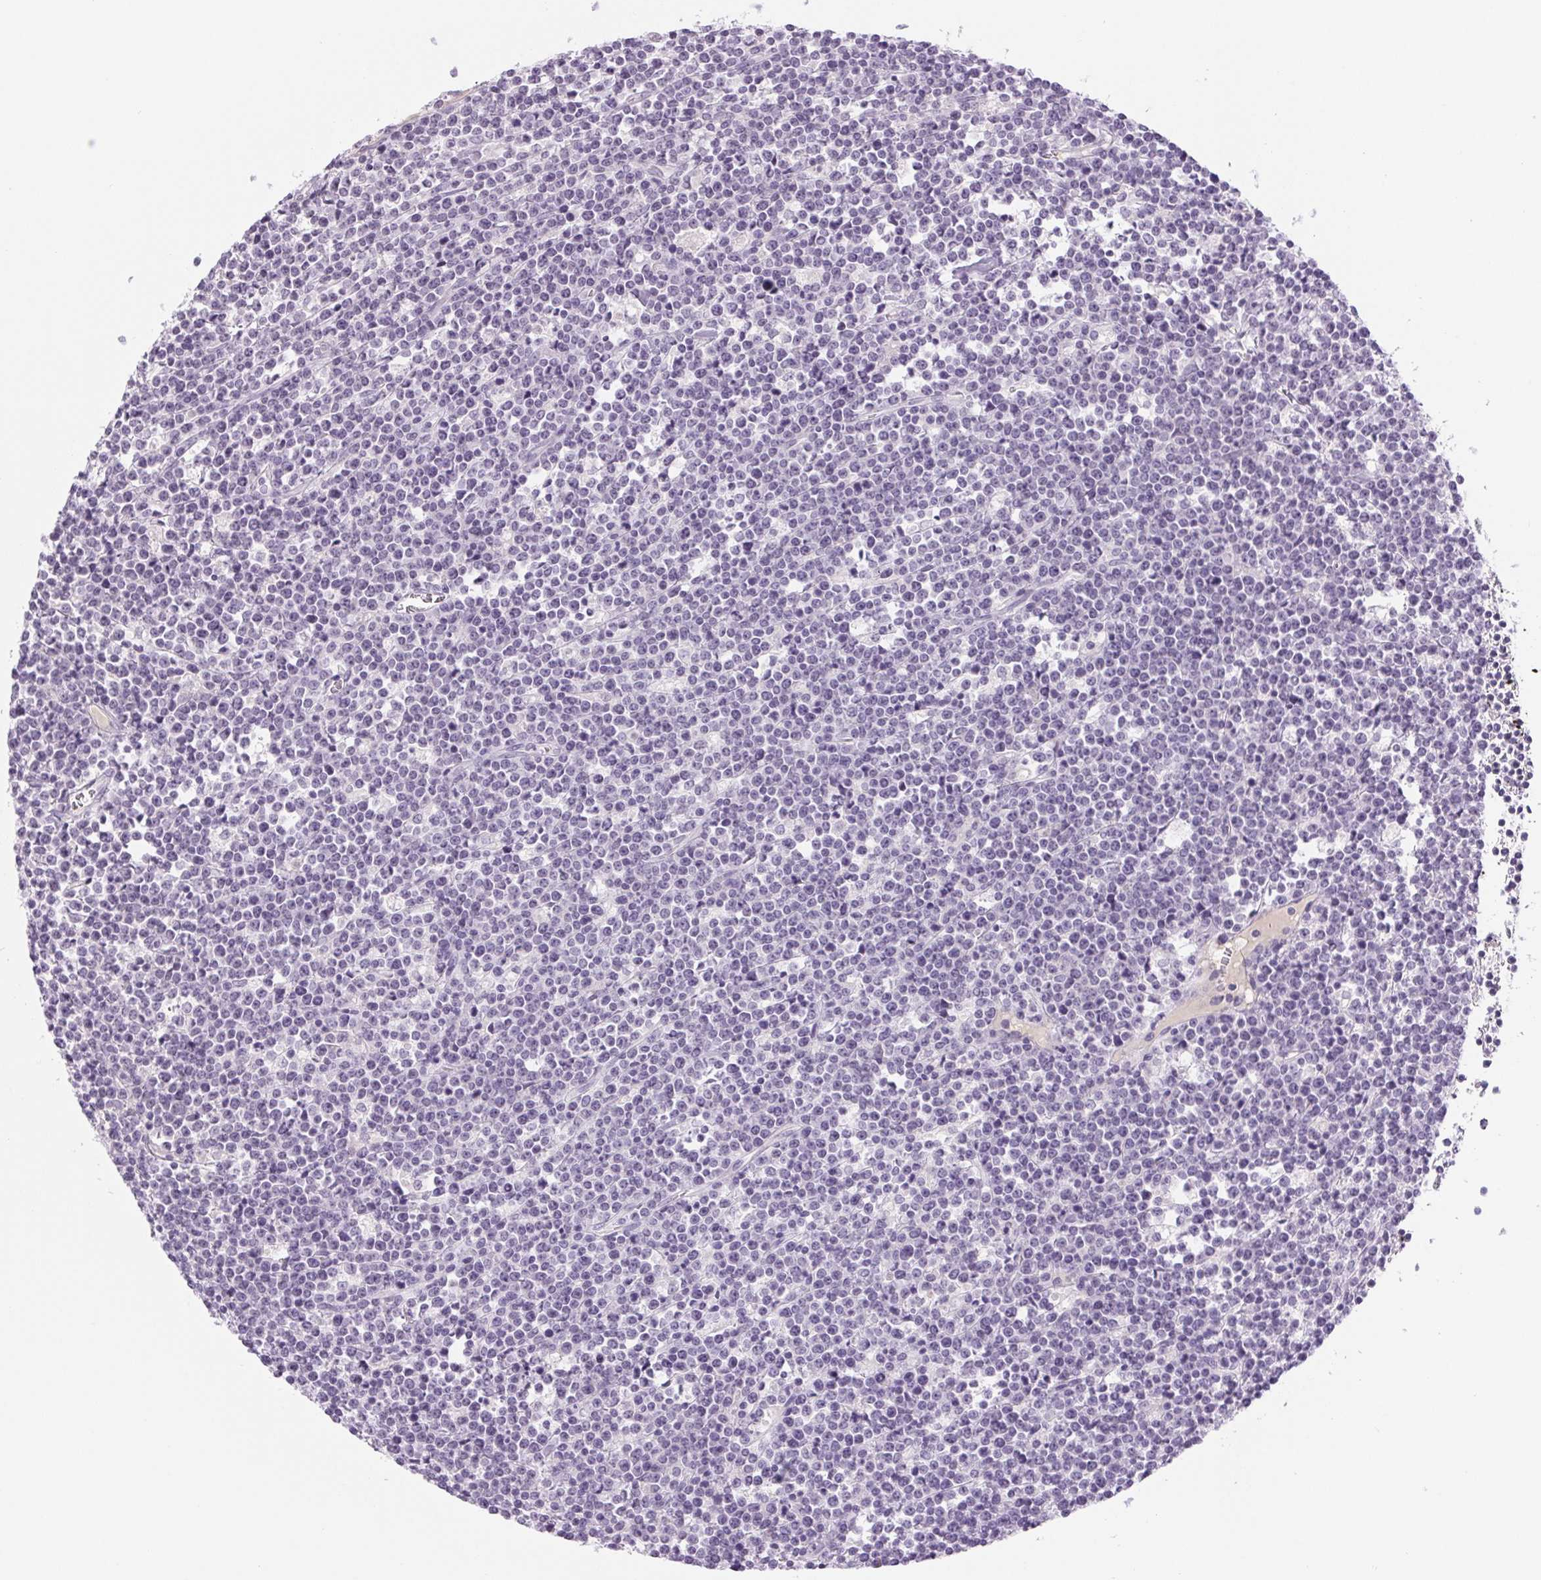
{"staining": {"intensity": "negative", "quantity": "none", "location": "none"}, "tissue": "lymphoma", "cell_type": "Tumor cells", "image_type": "cancer", "snomed": [{"axis": "morphology", "description": "Malignant lymphoma, non-Hodgkin's type, High grade"}, {"axis": "topography", "description": "Ovary"}], "caption": "Tumor cells are negative for brown protein staining in malignant lymphoma, non-Hodgkin's type (high-grade).", "gene": "IFIT1B", "patient": {"sex": "female", "age": 56}}